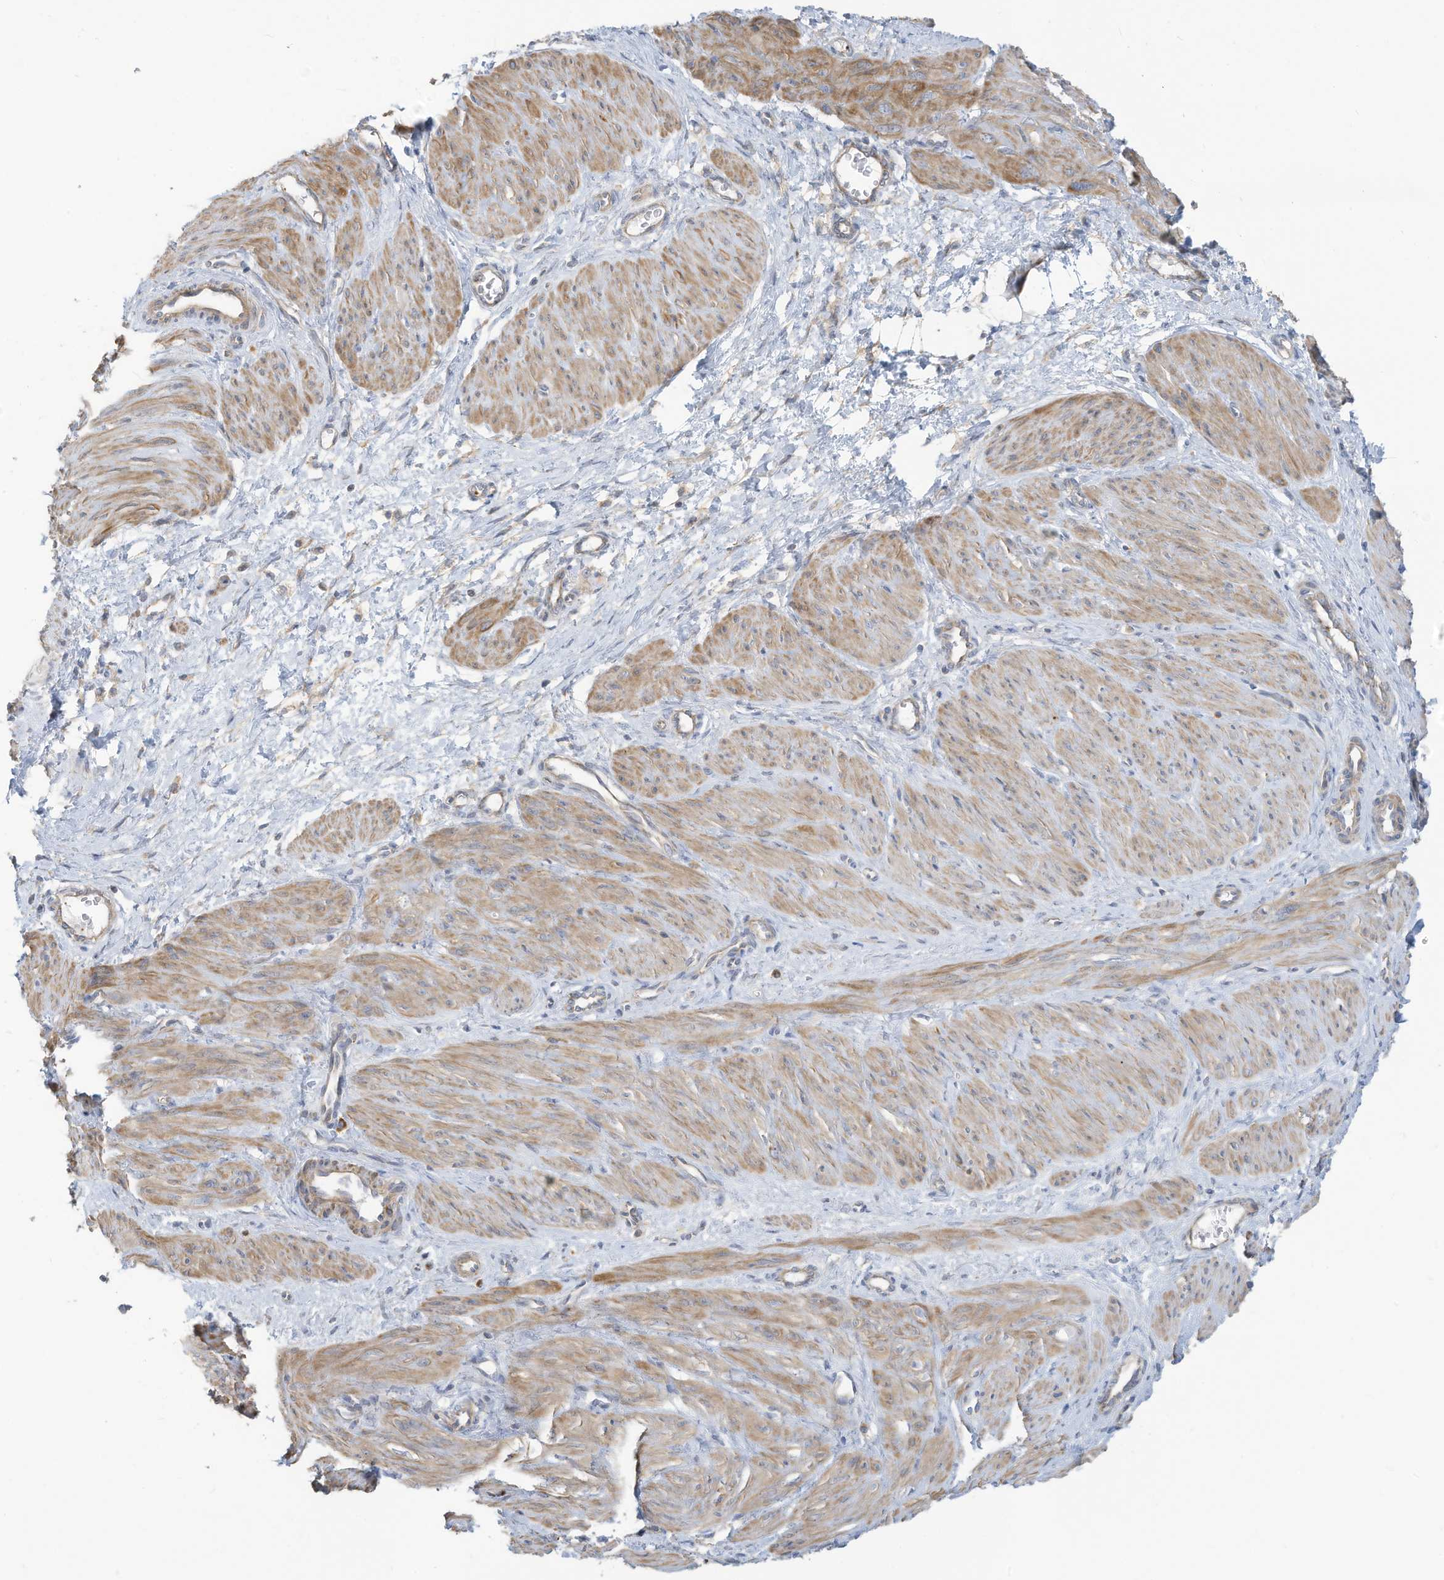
{"staining": {"intensity": "moderate", "quantity": "25%-75%", "location": "cytoplasmic/membranous"}, "tissue": "smooth muscle", "cell_type": "Smooth muscle cells", "image_type": "normal", "snomed": [{"axis": "morphology", "description": "Normal tissue, NOS"}, {"axis": "topography", "description": "Endometrium"}], "caption": "Normal smooth muscle shows moderate cytoplasmic/membranous staining in about 25%-75% of smooth muscle cells, visualized by immunohistochemistry.", "gene": "GTPBP2", "patient": {"sex": "female", "age": 33}}